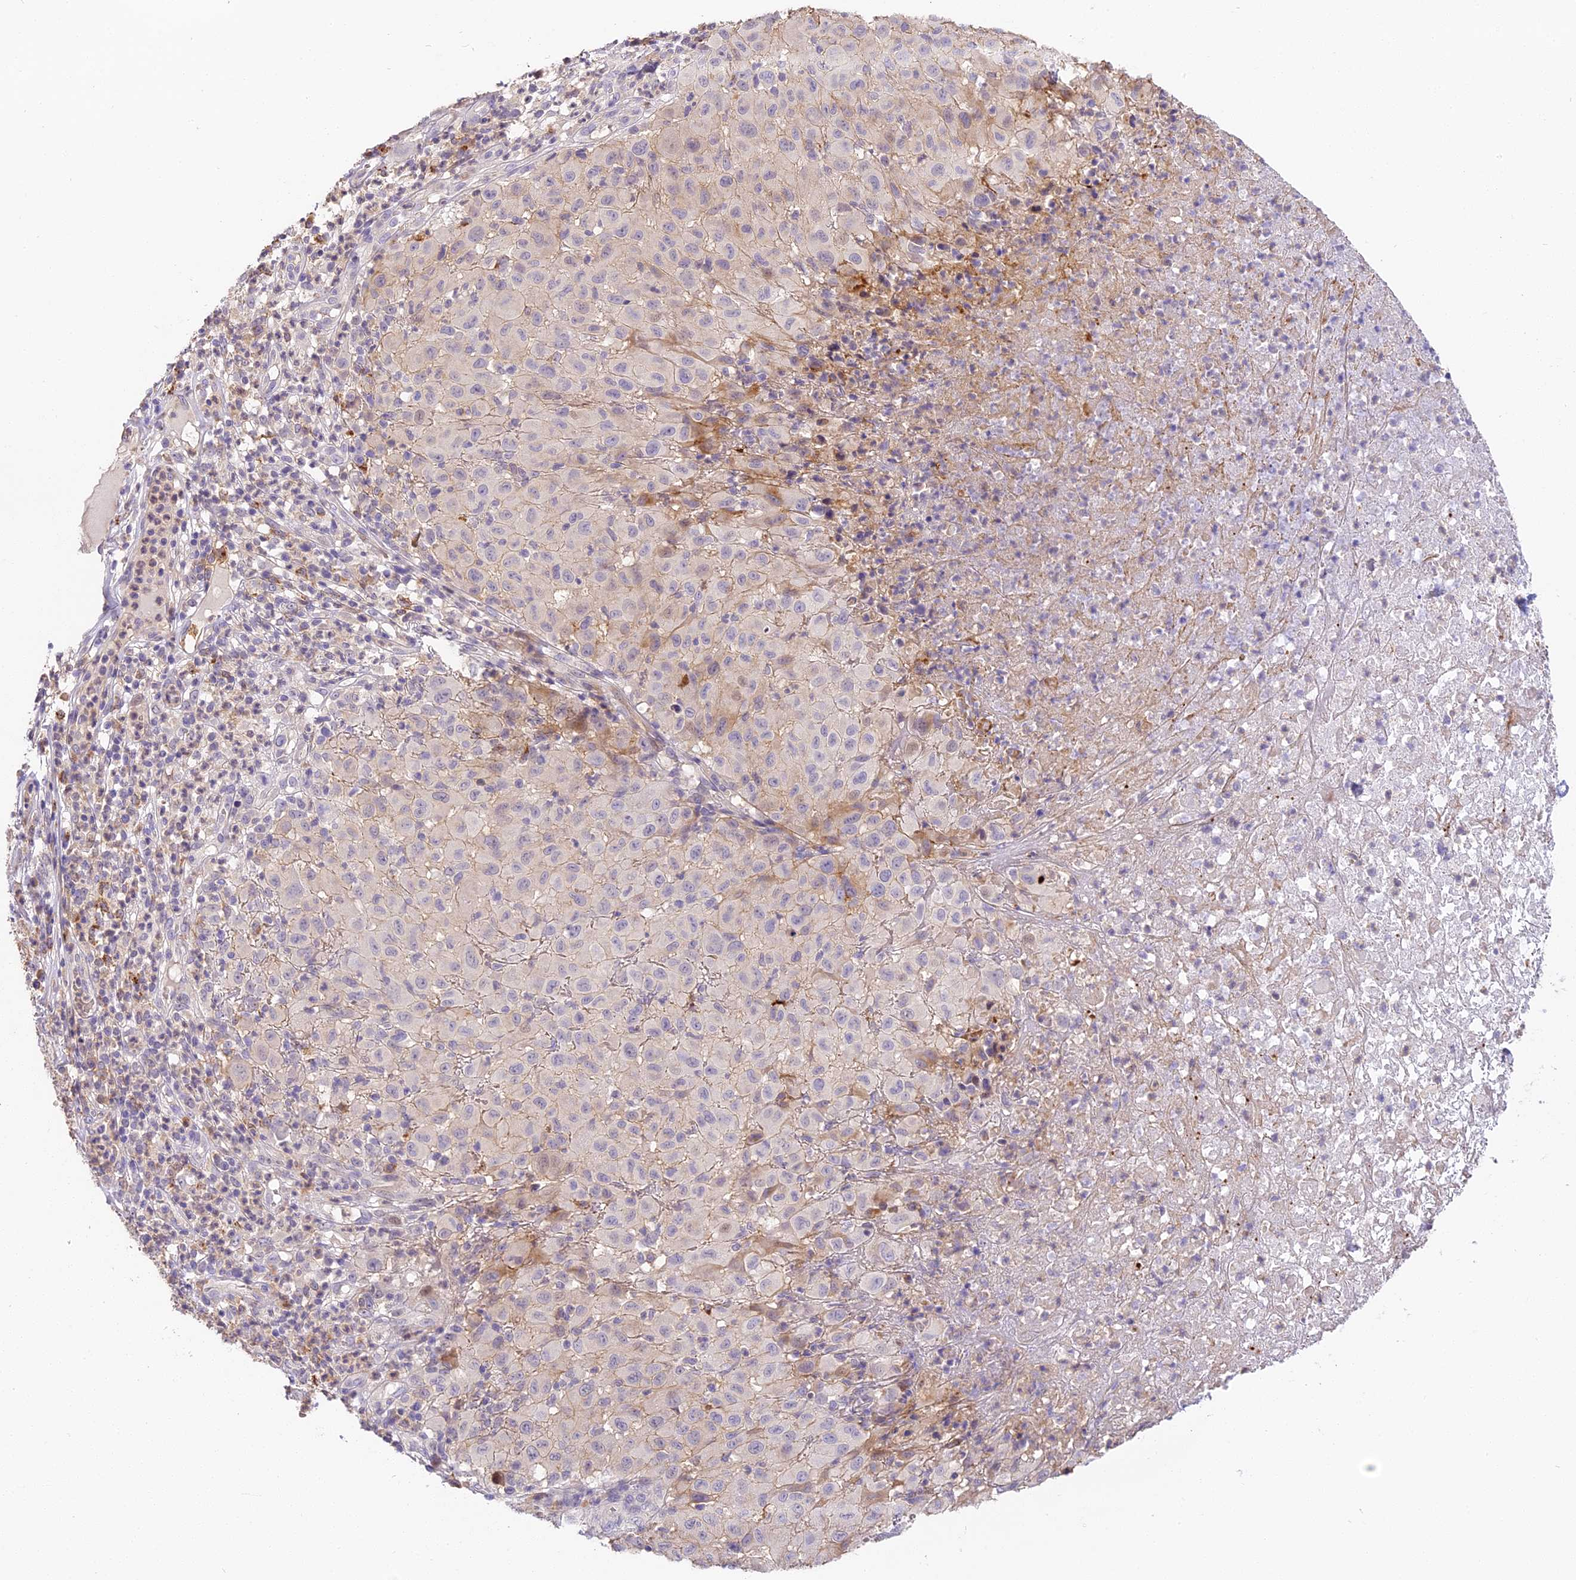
{"staining": {"intensity": "negative", "quantity": "none", "location": "none"}, "tissue": "melanoma", "cell_type": "Tumor cells", "image_type": "cancer", "snomed": [{"axis": "morphology", "description": "Malignant melanoma, NOS"}, {"axis": "topography", "description": "Skin"}], "caption": "The image demonstrates no staining of tumor cells in melanoma.", "gene": "NOD2", "patient": {"sex": "male", "age": 73}}